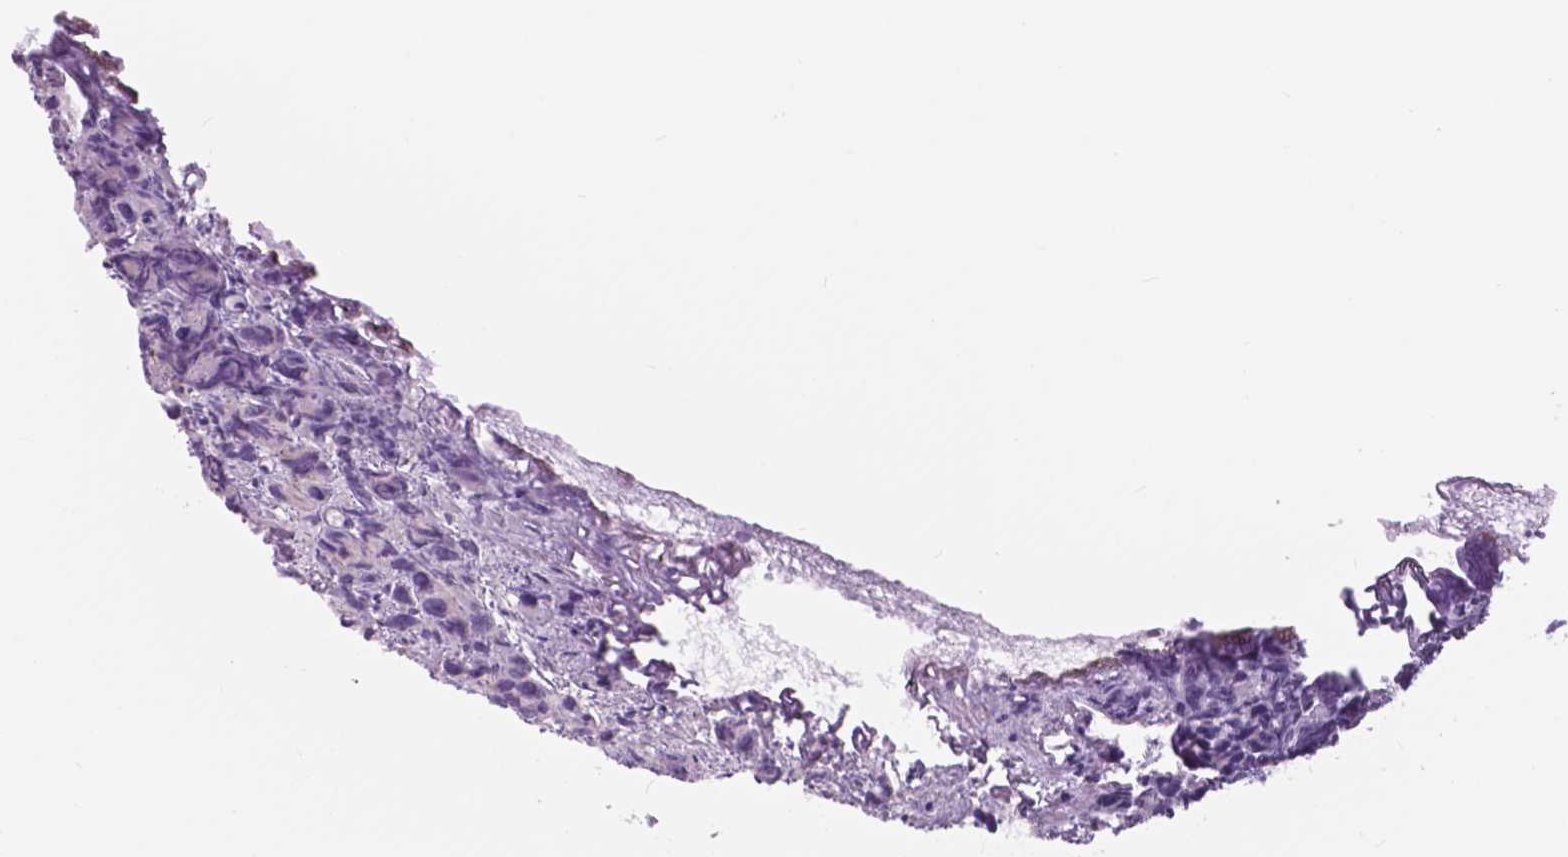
{"staining": {"intensity": "negative", "quantity": "none", "location": "none"}, "tissue": "prostate cancer", "cell_type": "Tumor cells", "image_type": "cancer", "snomed": [{"axis": "morphology", "description": "Adenocarcinoma, High grade"}, {"axis": "topography", "description": "Prostate"}], "caption": "There is no significant positivity in tumor cells of prostate cancer (adenocarcinoma (high-grade)).", "gene": "FXYD2", "patient": {"sex": "male", "age": 77}}